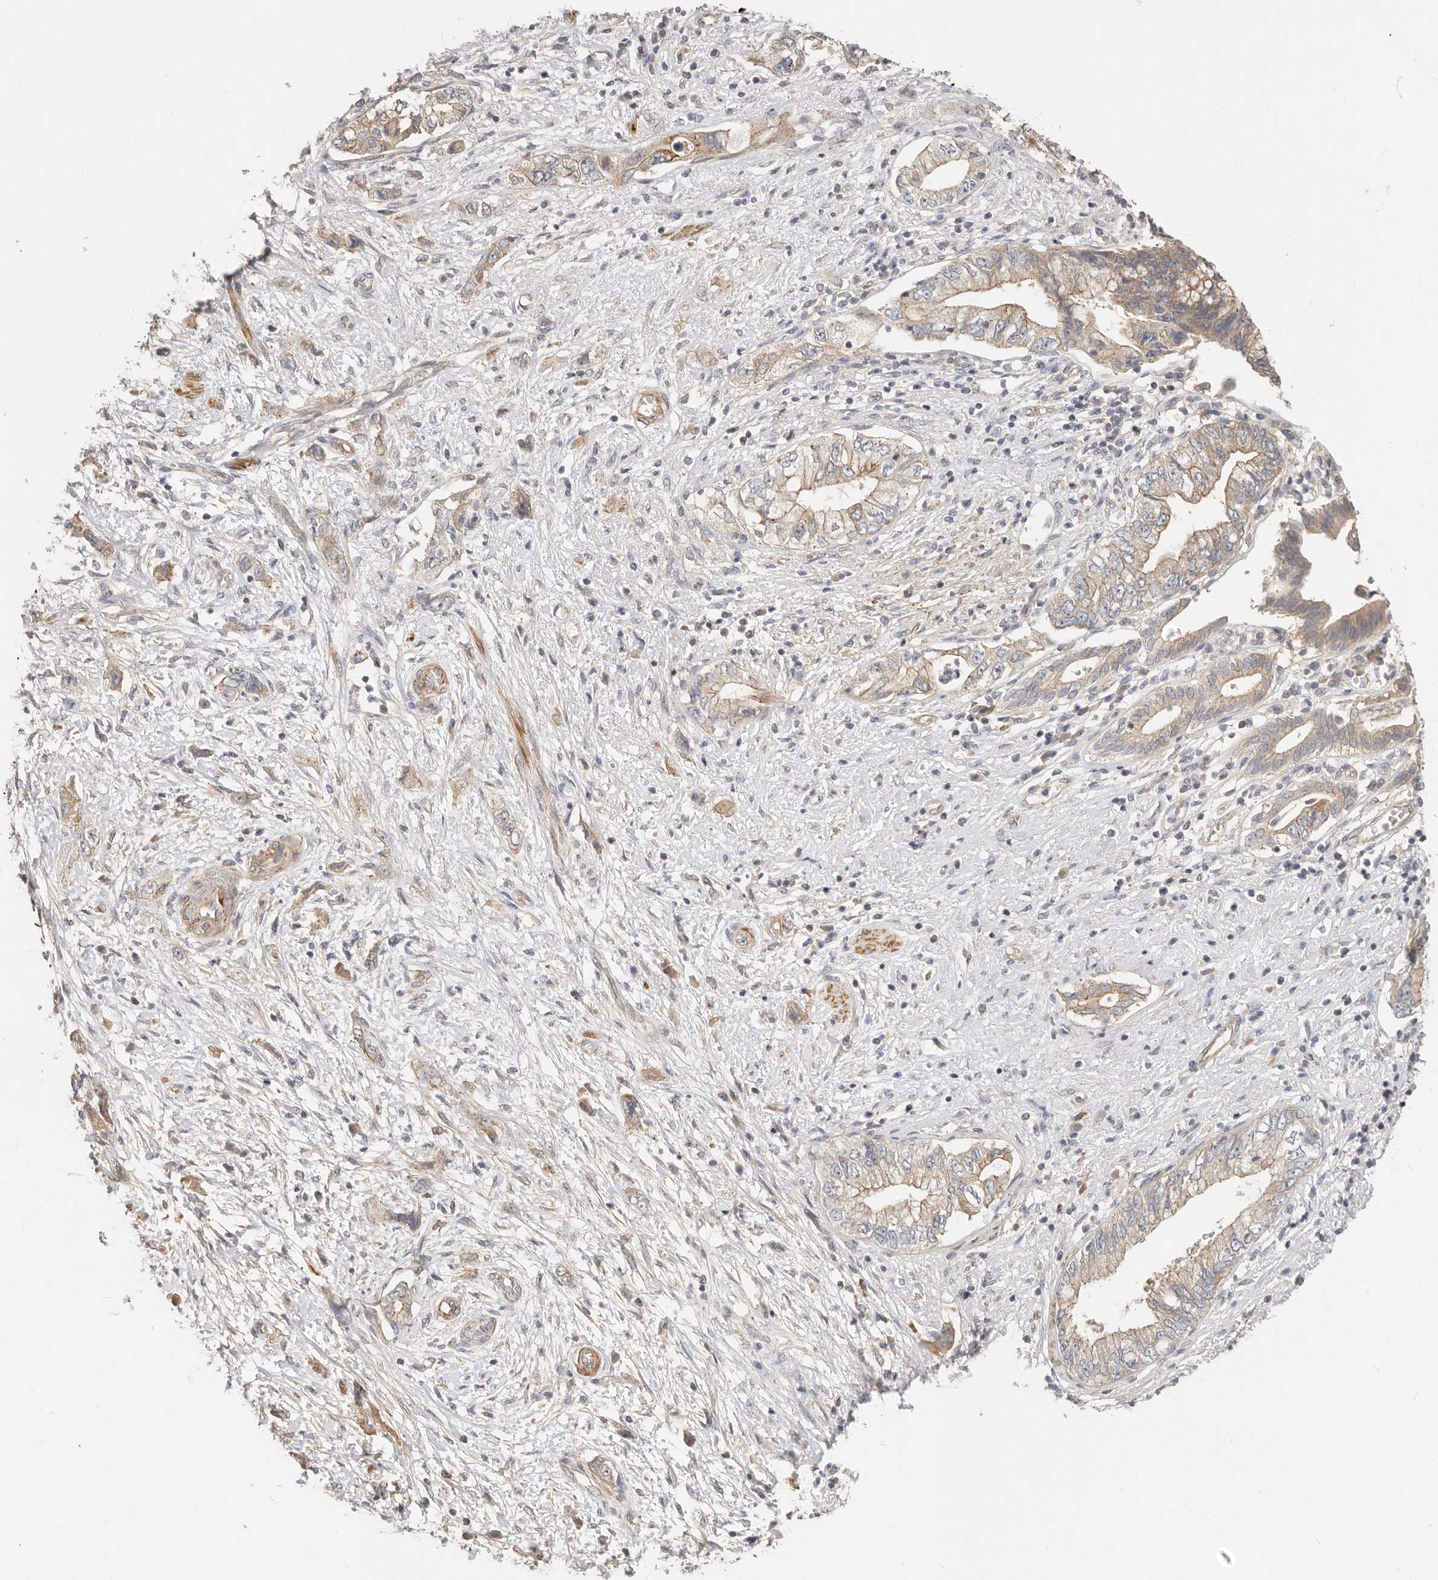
{"staining": {"intensity": "weak", "quantity": ">75%", "location": "cytoplasmic/membranous"}, "tissue": "pancreatic cancer", "cell_type": "Tumor cells", "image_type": "cancer", "snomed": [{"axis": "morphology", "description": "Adenocarcinoma, NOS"}, {"axis": "topography", "description": "Pancreas"}], "caption": "DAB immunohistochemical staining of pancreatic cancer (adenocarcinoma) displays weak cytoplasmic/membranous protein positivity in approximately >75% of tumor cells. (DAB (3,3'-diaminobenzidine) IHC with brightfield microscopy, high magnification).", "gene": "ZRANB1", "patient": {"sex": "female", "age": 73}}